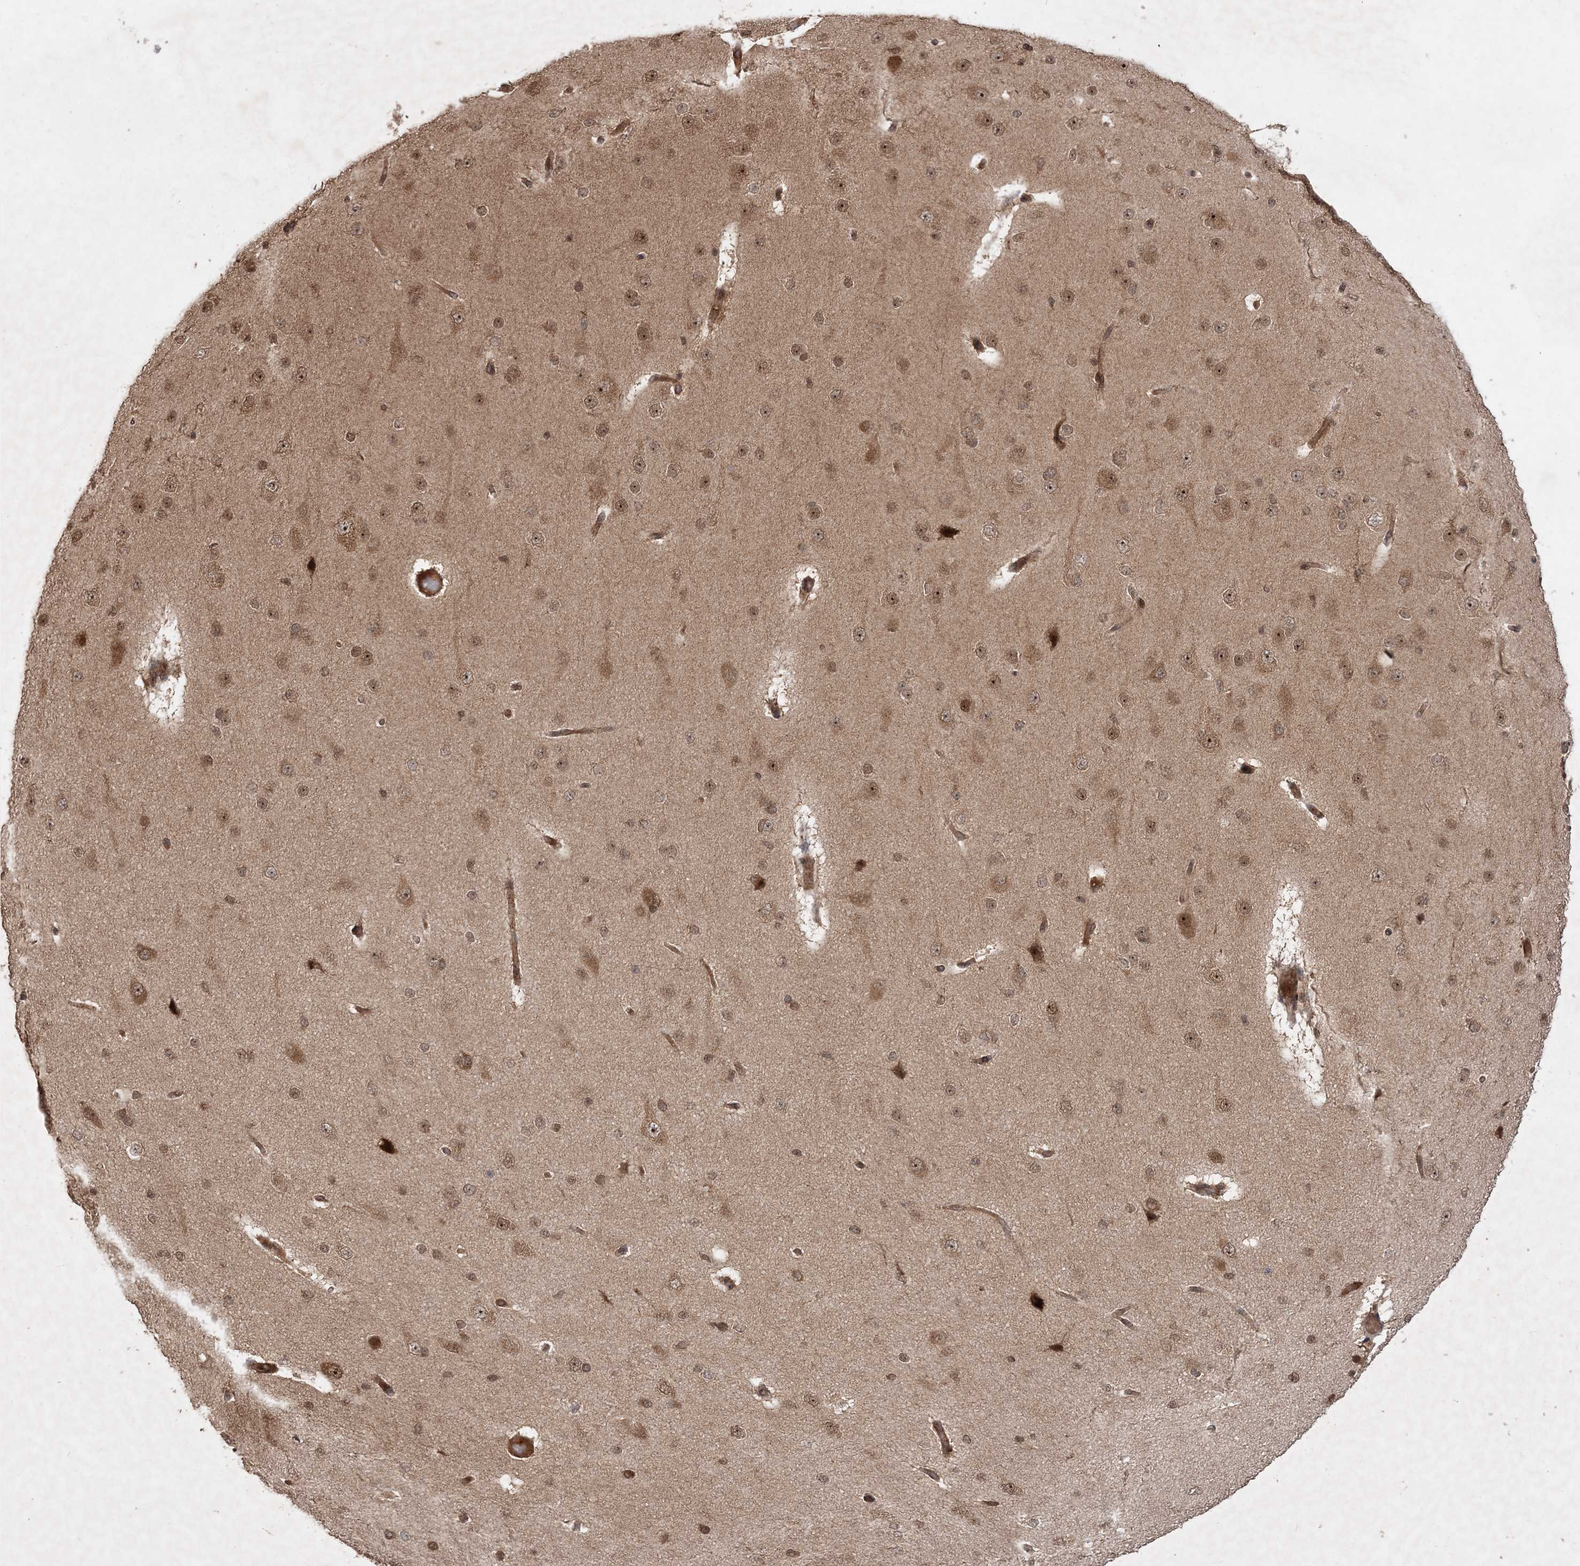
{"staining": {"intensity": "negative", "quantity": "none", "location": "none"}, "tissue": "cerebral cortex", "cell_type": "Endothelial cells", "image_type": "normal", "snomed": [{"axis": "morphology", "description": "Normal tissue, NOS"}, {"axis": "morphology", "description": "Developmental malformation"}, {"axis": "topography", "description": "Cerebral cortex"}], "caption": "Histopathology image shows no significant protein staining in endothelial cells of unremarkable cerebral cortex.", "gene": "UBR3", "patient": {"sex": "female", "age": 30}}